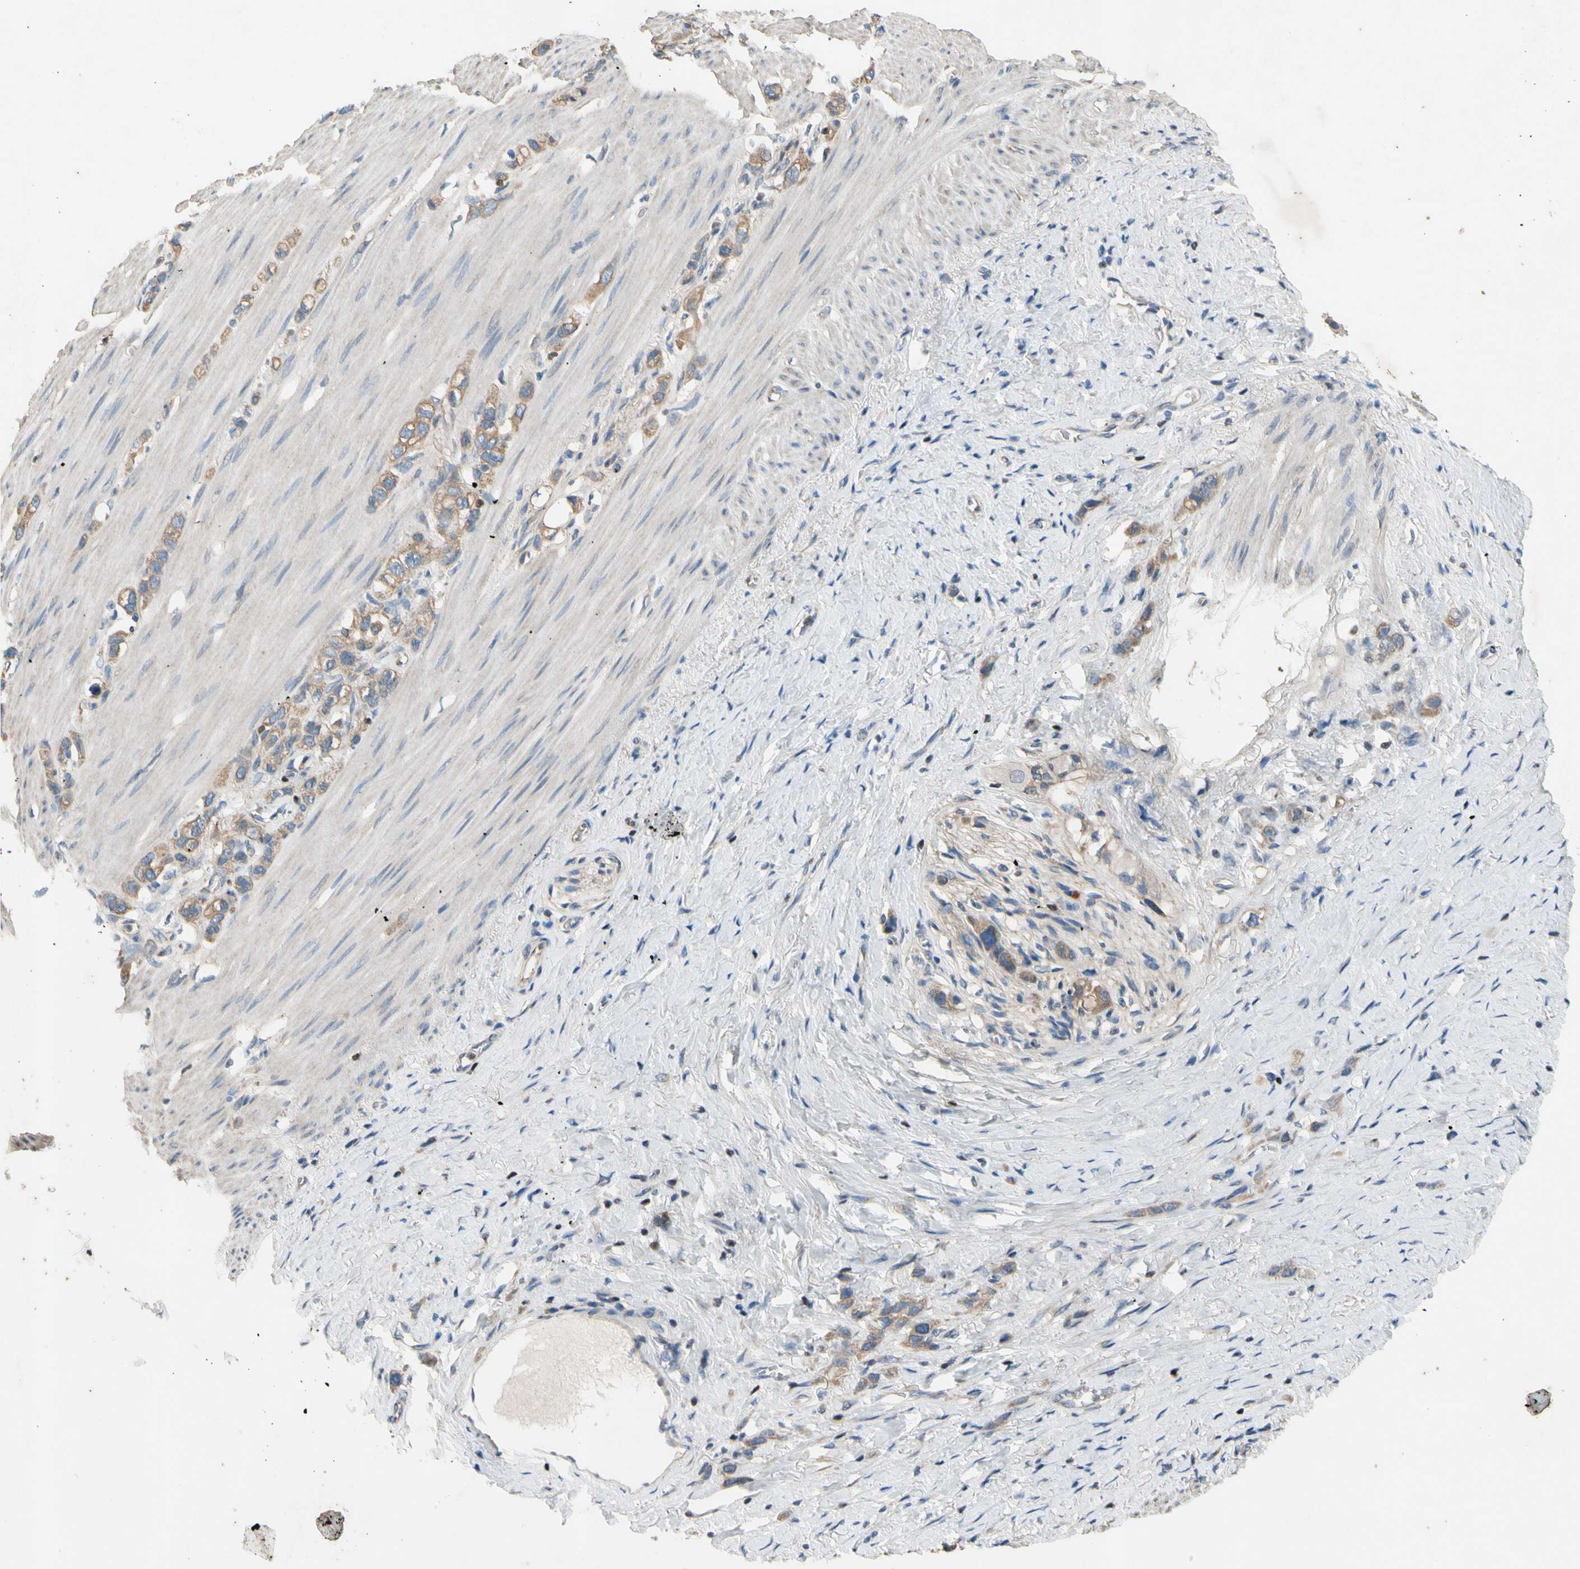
{"staining": {"intensity": "weak", "quantity": ">75%", "location": "cytoplasmic/membranous"}, "tissue": "stomach cancer", "cell_type": "Tumor cells", "image_type": "cancer", "snomed": [{"axis": "morphology", "description": "Normal tissue, NOS"}, {"axis": "morphology", "description": "Adenocarcinoma, NOS"}, {"axis": "morphology", "description": "Adenocarcinoma, High grade"}, {"axis": "topography", "description": "Stomach, upper"}, {"axis": "topography", "description": "Stomach"}], "caption": "This image demonstrates immunohistochemistry (IHC) staining of human stomach high-grade adenocarcinoma, with low weak cytoplasmic/membranous staining in about >75% of tumor cells.", "gene": "TBX21", "patient": {"sex": "female", "age": 65}}